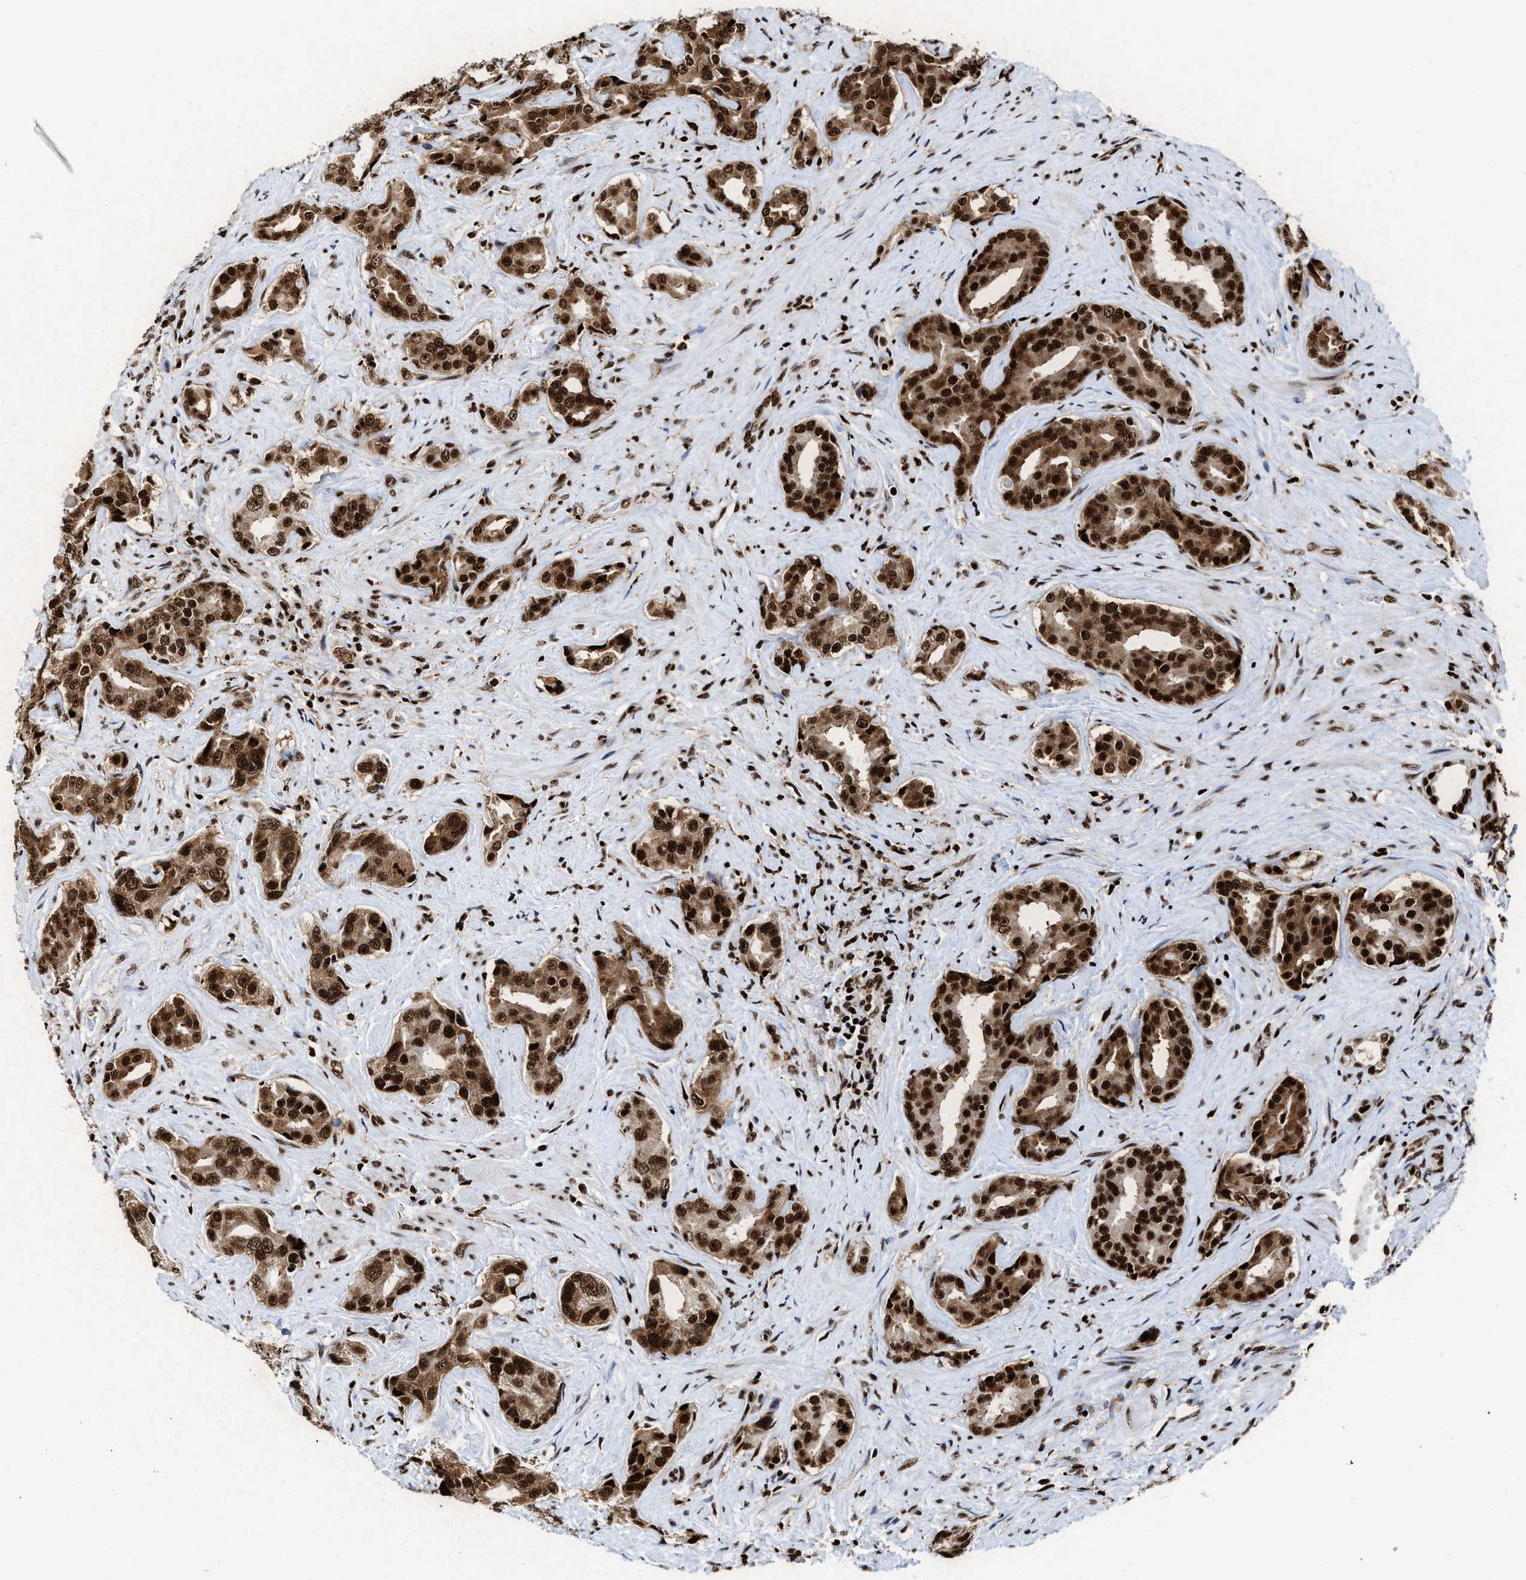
{"staining": {"intensity": "strong", "quantity": ">75%", "location": "cytoplasmic/membranous,nuclear"}, "tissue": "prostate cancer", "cell_type": "Tumor cells", "image_type": "cancer", "snomed": [{"axis": "morphology", "description": "Adenocarcinoma, High grade"}, {"axis": "topography", "description": "Prostate"}], "caption": "Immunohistochemistry (IHC) photomicrograph of prostate cancer stained for a protein (brown), which reveals high levels of strong cytoplasmic/membranous and nuclear staining in approximately >75% of tumor cells.", "gene": "ALYREF", "patient": {"sex": "male", "age": 71}}